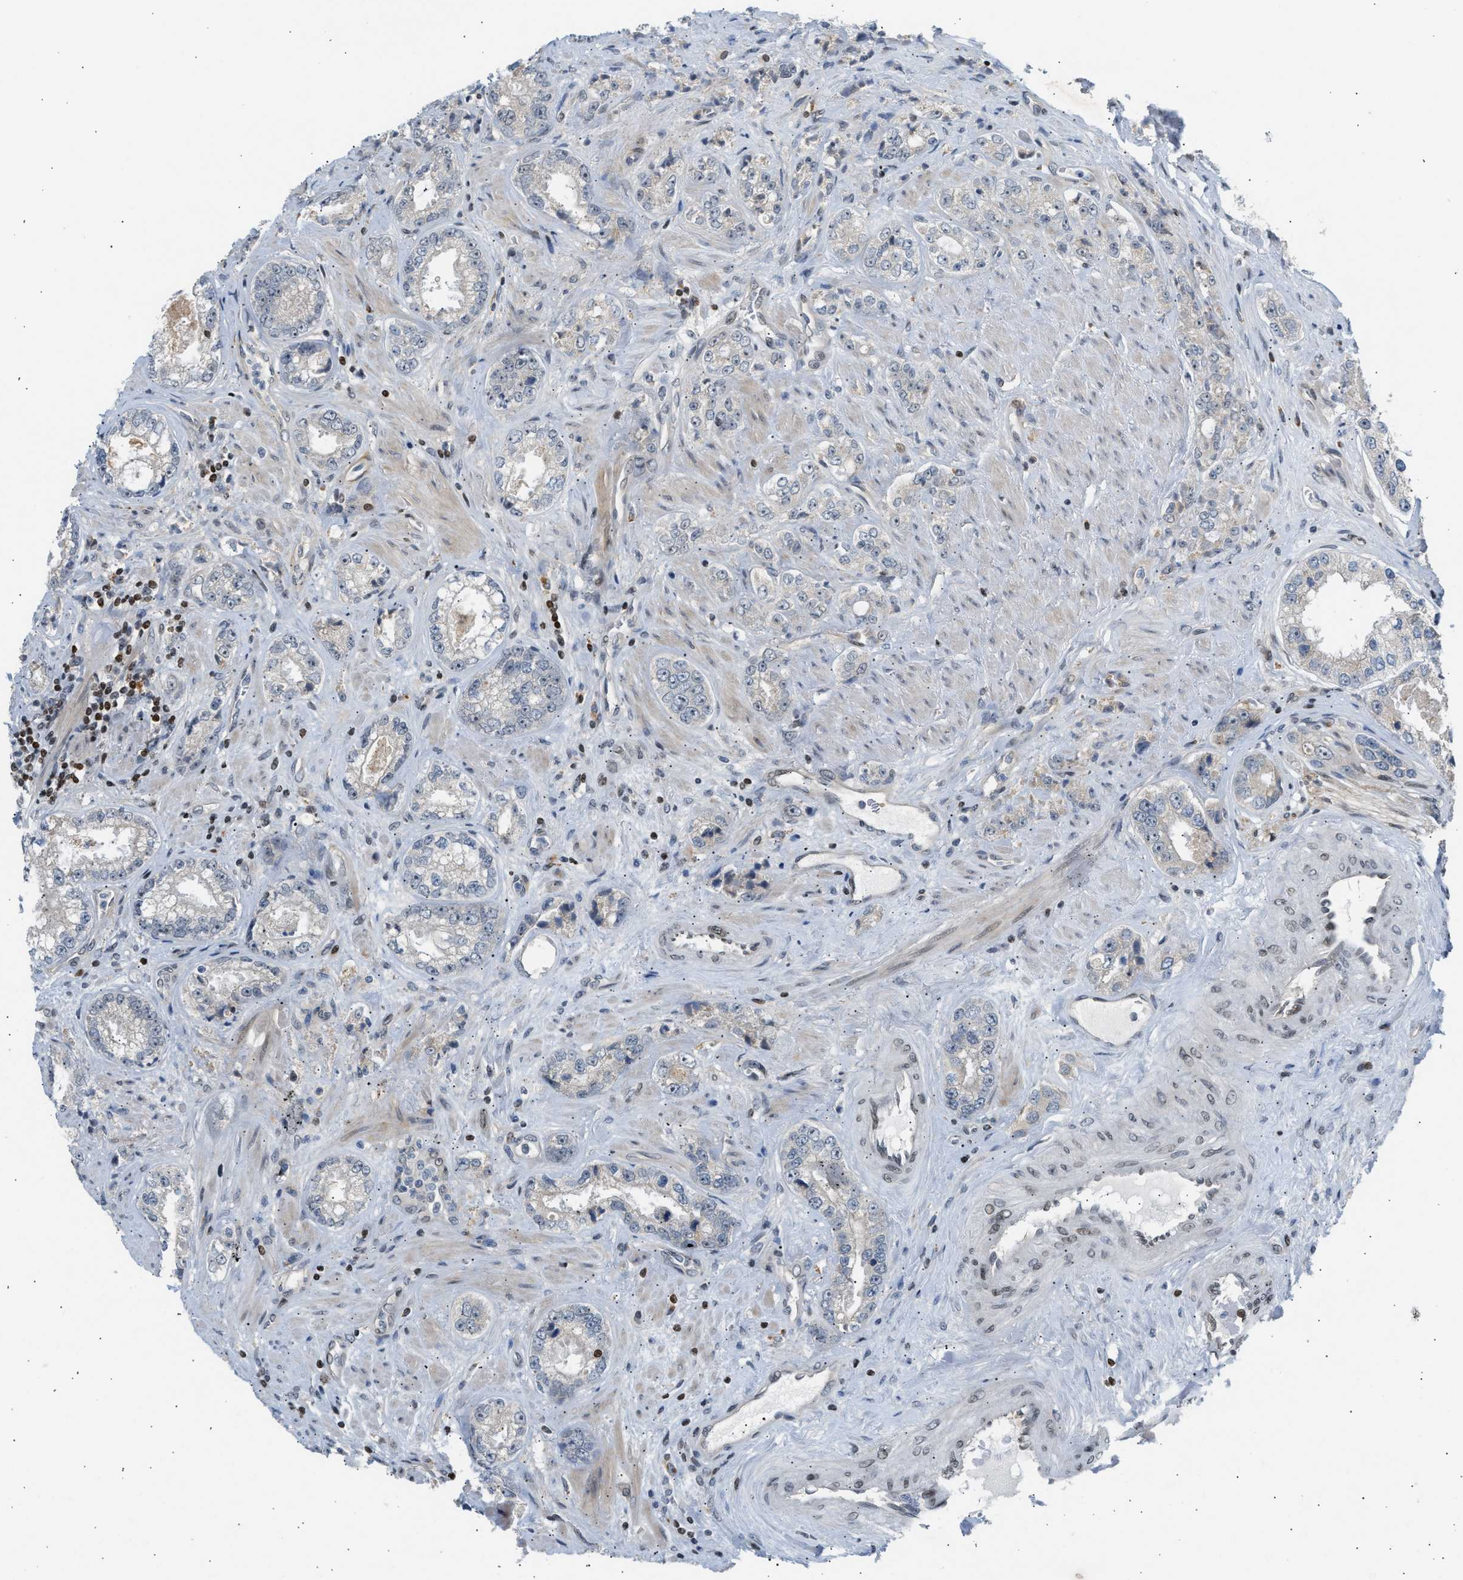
{"staining": {"intensity": "negative", "quantity": "none", "location": "none"}, "tissue": "prostate cancer", "cell_type": "Tumor cells", "image_type": "cancer", "snomed": [{"axis": "morphology", "description": "Adenocarcinoma, High grade"}, {"axis": "topography", "description": "Prostate"}], "caption": "High power microscopy histopathology image of an immunohistochemistry micrograph of prostate high-grade adenocarcinoma, revealing no significant positivity in tumor cells. Brightfield microscopy of IHC stained with DAB (3,3'-diaminobenzidine) (brown) and hematoxylin (blue), captured at high magnification.", "gene": "NPS", "patient": {"sex": "male", "age": 61}}